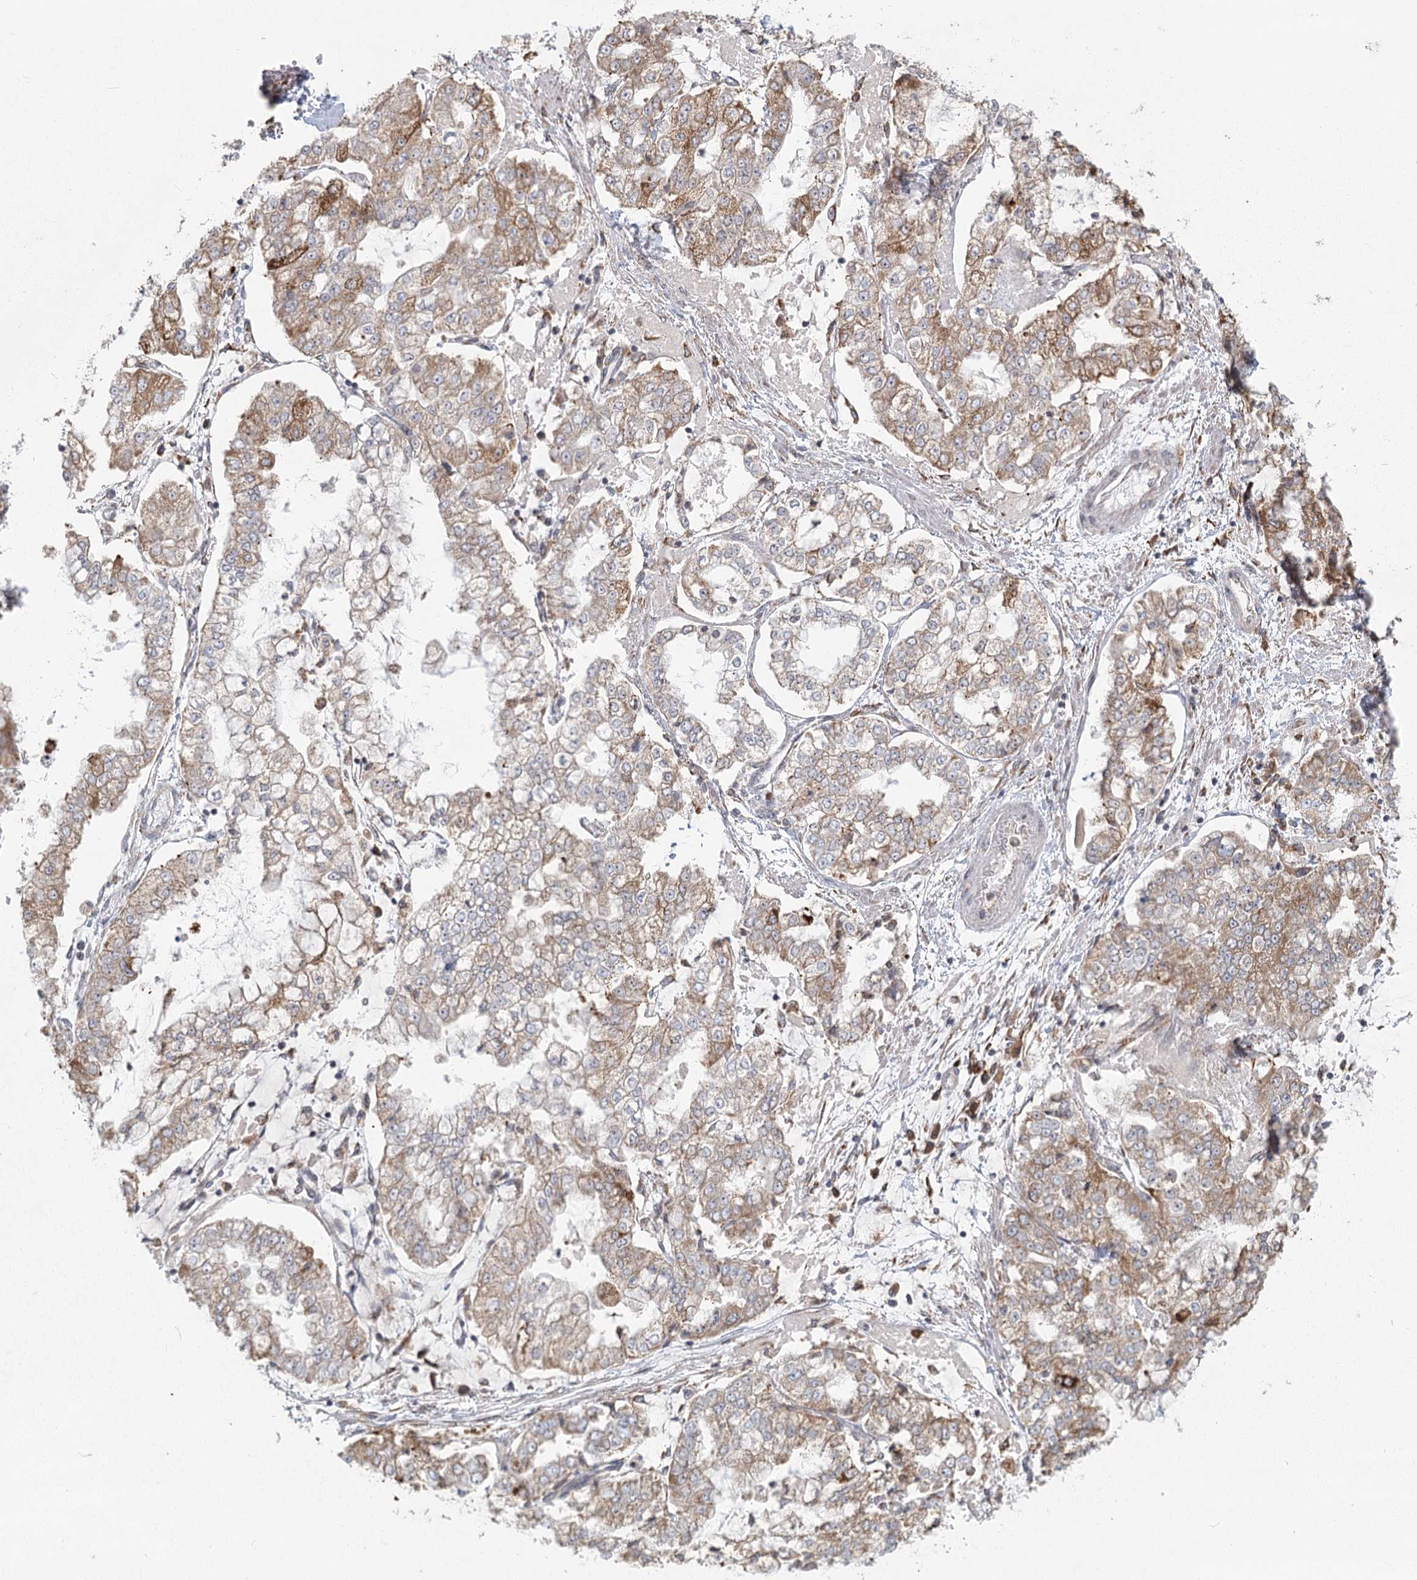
{"staining": {"intensity": "moderate", "quantity": "25%-75%", "location": "cytoplasmic/membranous"}, "tissue": "stomach cancer", "cell_type": "Tumor cells", "image_type": "cancer", "snomed": [{"axis": "morphology", "description": "Adenocarcinoma, NOS"}, {"axis": "topography", "description": "Stomach"}], "caption": "Immunohistochemistry (IHC) of stomach cancer (adenocarcinoma) displays medium levels of moderate cytoplasmic/membranous expression in about 25%-75% of tumor cells. The protein of interest is stained brown, and the nuclei are stained in blue (DAB IHC with brightfield microscopy, high magnification).", "gene": "LACTB", "patient": {"sex": "male", "age": 76}}